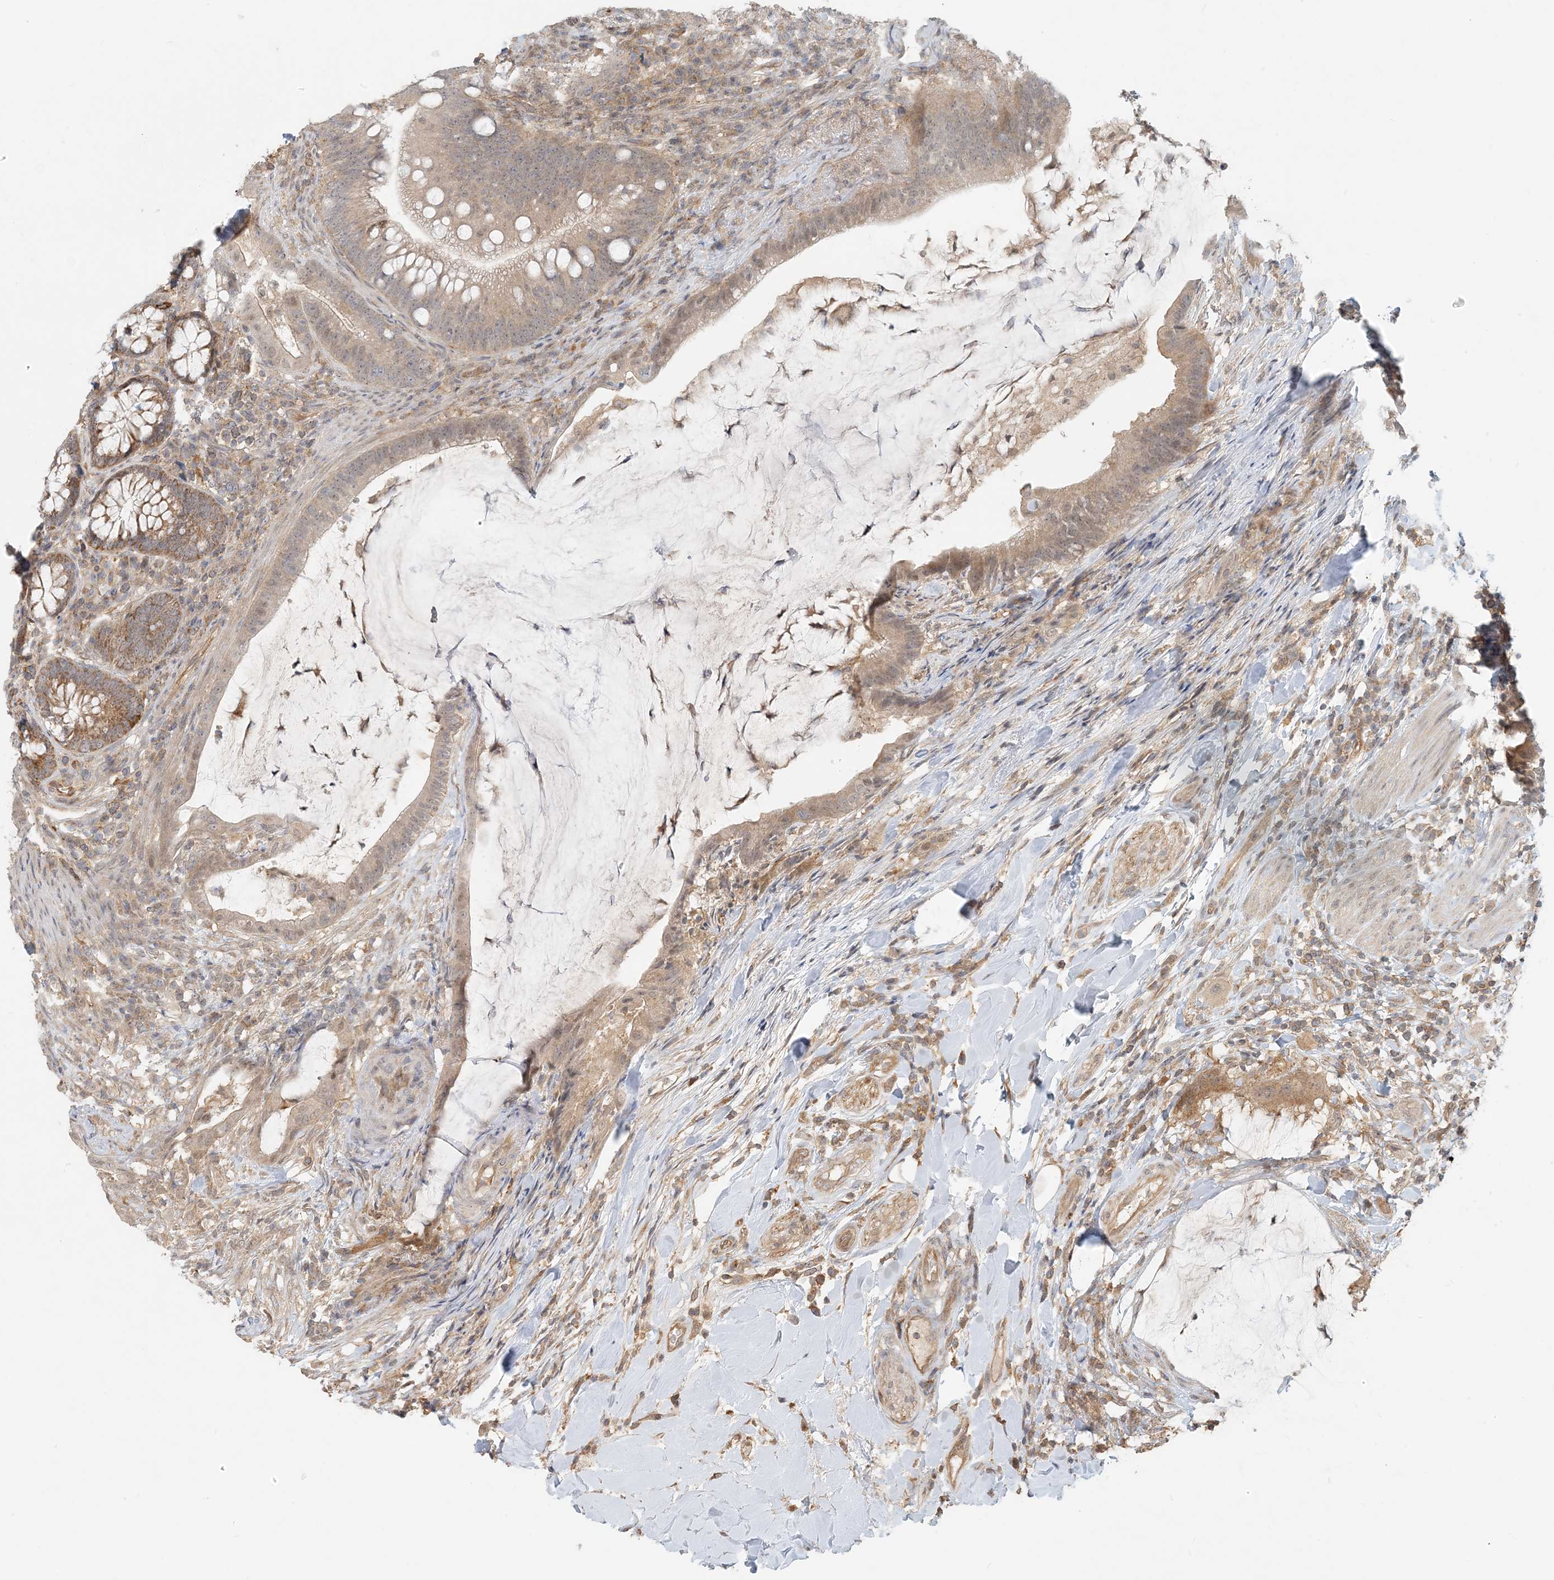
{"staining": {"intensity": "weak", "quantity": "<25%", "location": "cytoplasmic/membranous"}, "tissue": "colorectal cancer", "cell_type": "Tumor cells", "image_type": "cancer", "snomed": [{"axis": "morphology", "description": "Adenocarcinoma, NOS"}, {"axis": "topography", "description": "Colon"}], "caption": "High magnification brightfield microscopy of colorectal cancer (adenocarcinoma) stained with DAB (3,3'-diaminobenzidine) (brown) and counterstained with hematoxylin (blue): tumor cells show no significant positivity.", "gene": "OBI1", "patient": {"sex": "female", "age": 66}}